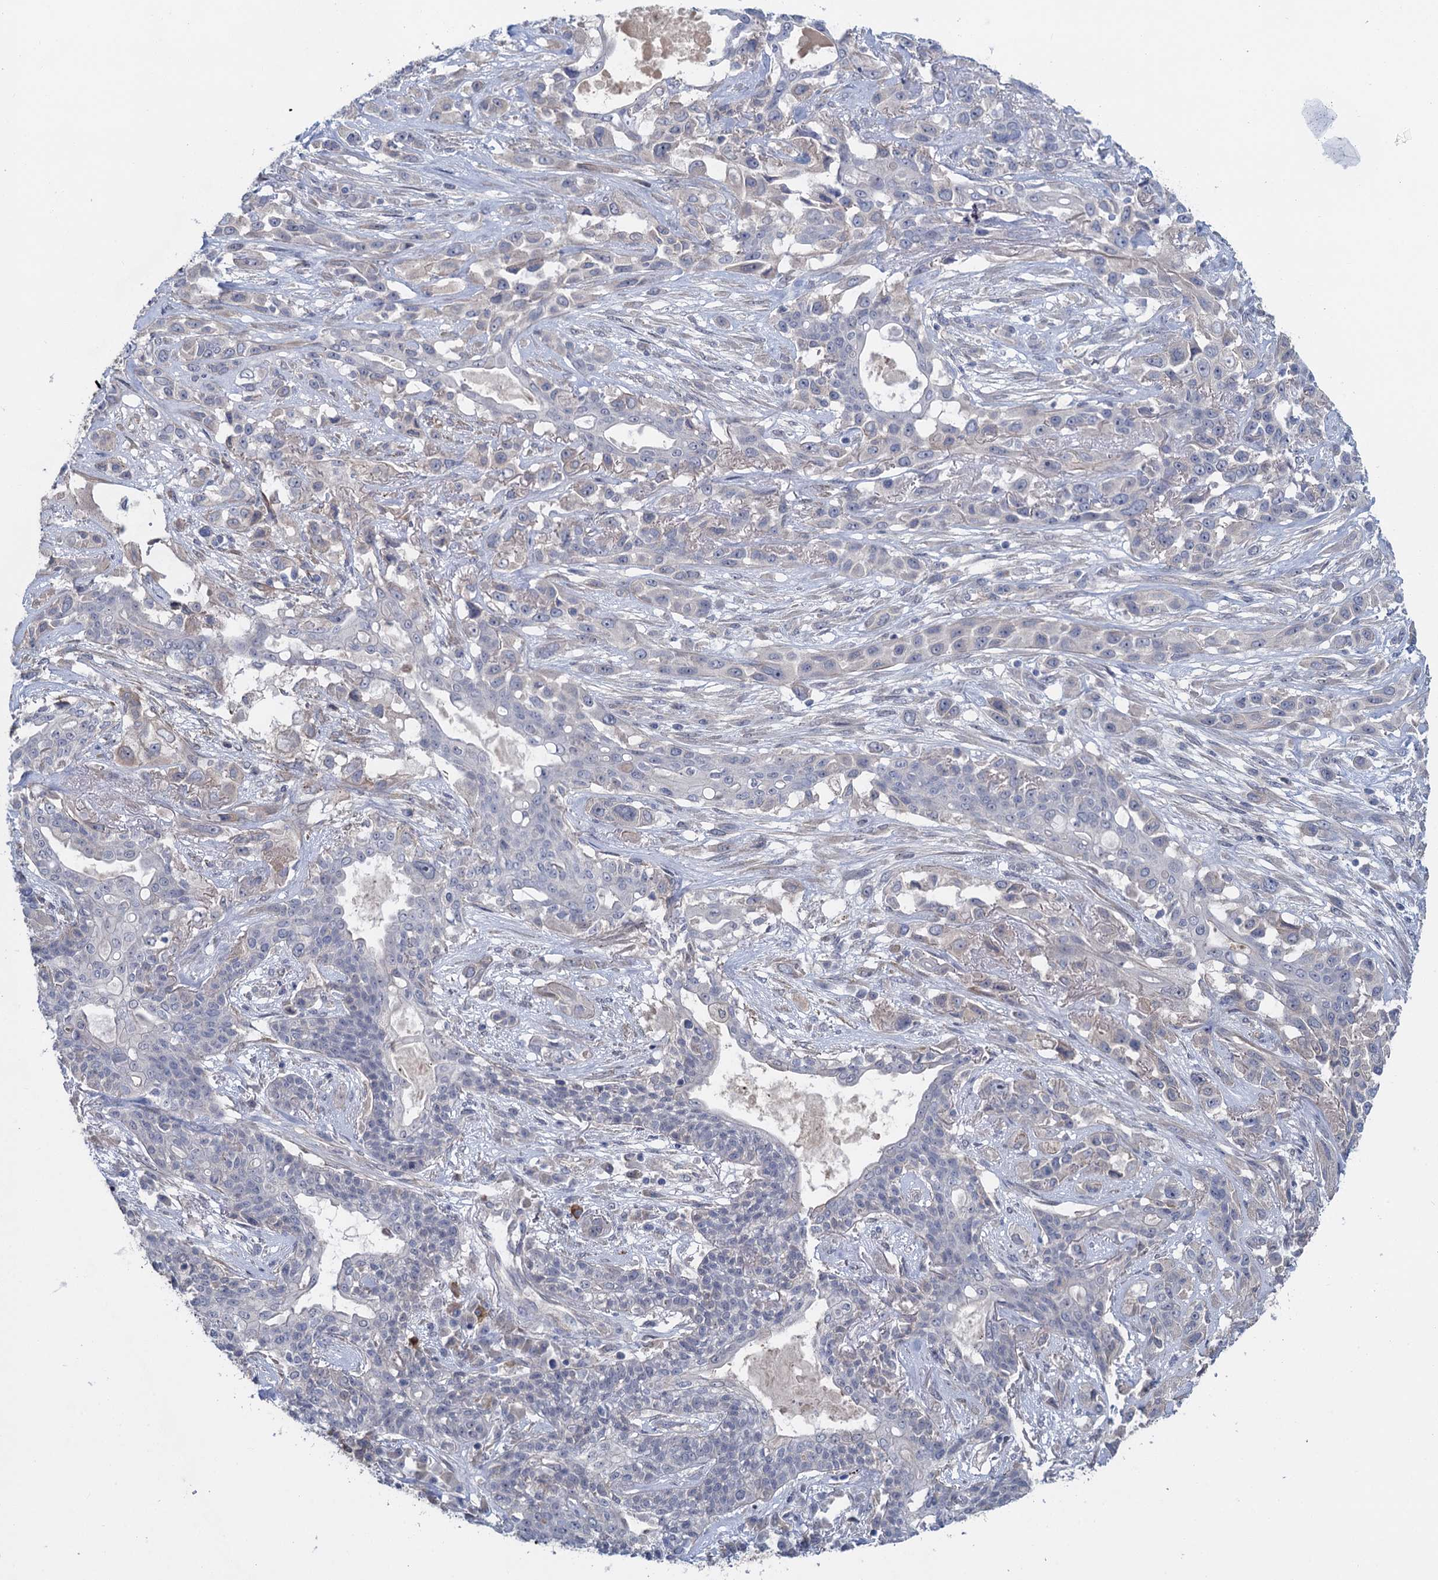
{"staining": {"intensity": "negative", "quantity": "none", "location": "none"}, "tissue": "lung cancer", "cell_type": "Tumor cells", "image_type": "cancer", "snomed": [{"axis": "morphology", "description": "Squamous cell carcinoma, NOS"}, {"axis": "topography", "description": "Lung"}], "caption": "Immunohistochemistry (IHC) image of neoplastic tissue: lung squamous cell carcinoma stained with DAB shows no significant protein positivity in tumor cells. (Brightfield microscopy of DAB immunohistochemistry (IHC) at high magnification).", "gene": "MYO16", "patient": {"sex": "female", "age": 70}}